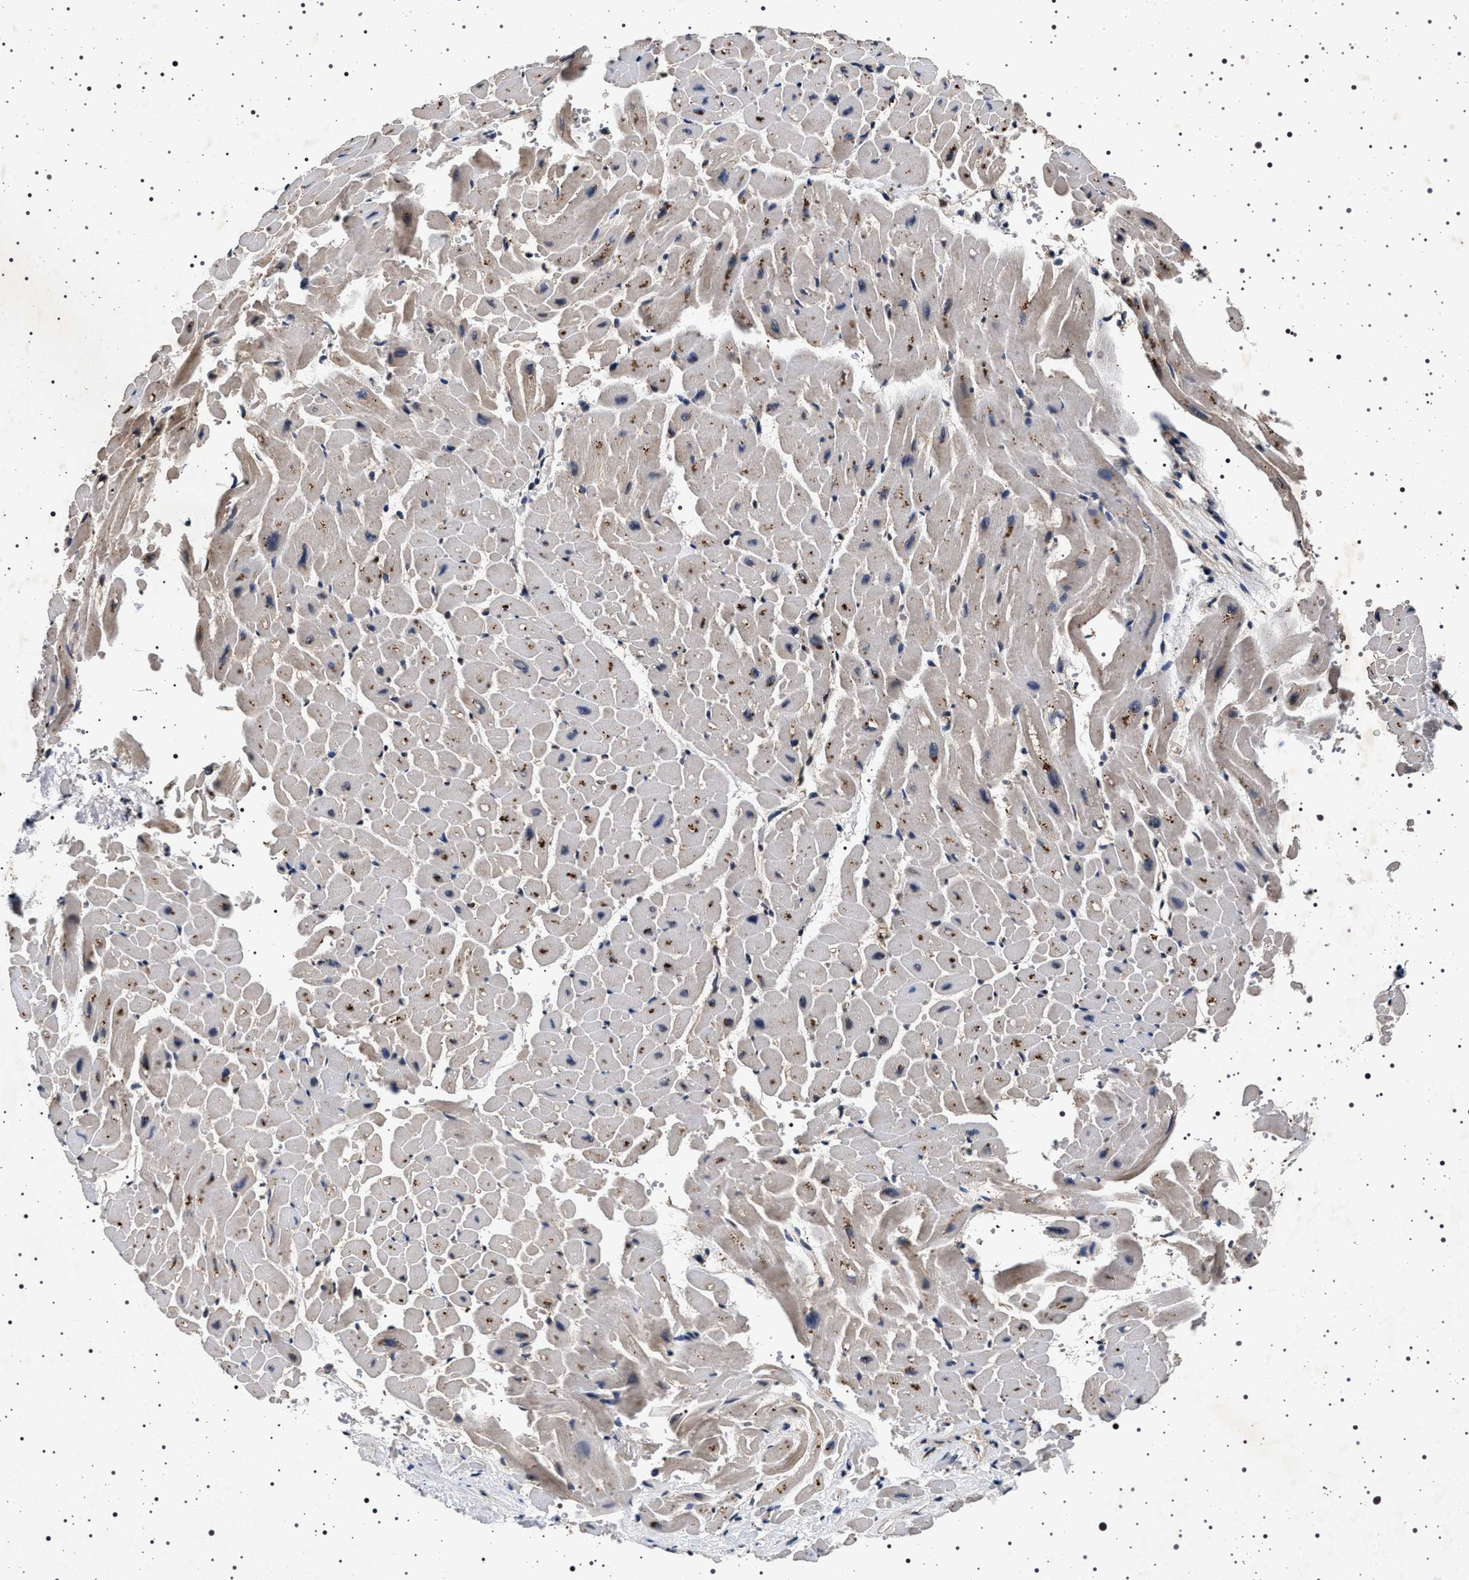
{"staining": {"intensity": "strong", "quantity": "<25%", "location": "cytoplasmic/membranous"}, "tissue": "heart muscle", "cell_type": "Cardiomyocytes", "image_type": "normal", "snomed": [{"axis": "morphology", "description": "Normal tissue, NOS"}, {"axis": "topography", "description": "Heart"}], "caption": "Immunohistochemical staining of normal heart muscle displays medium levels of strong cytoplasmic/membranous expression in about <25% of cardiomyocytes.", "gene": "CDKN1B", "patient": {"sex": "male", "age": 45}}